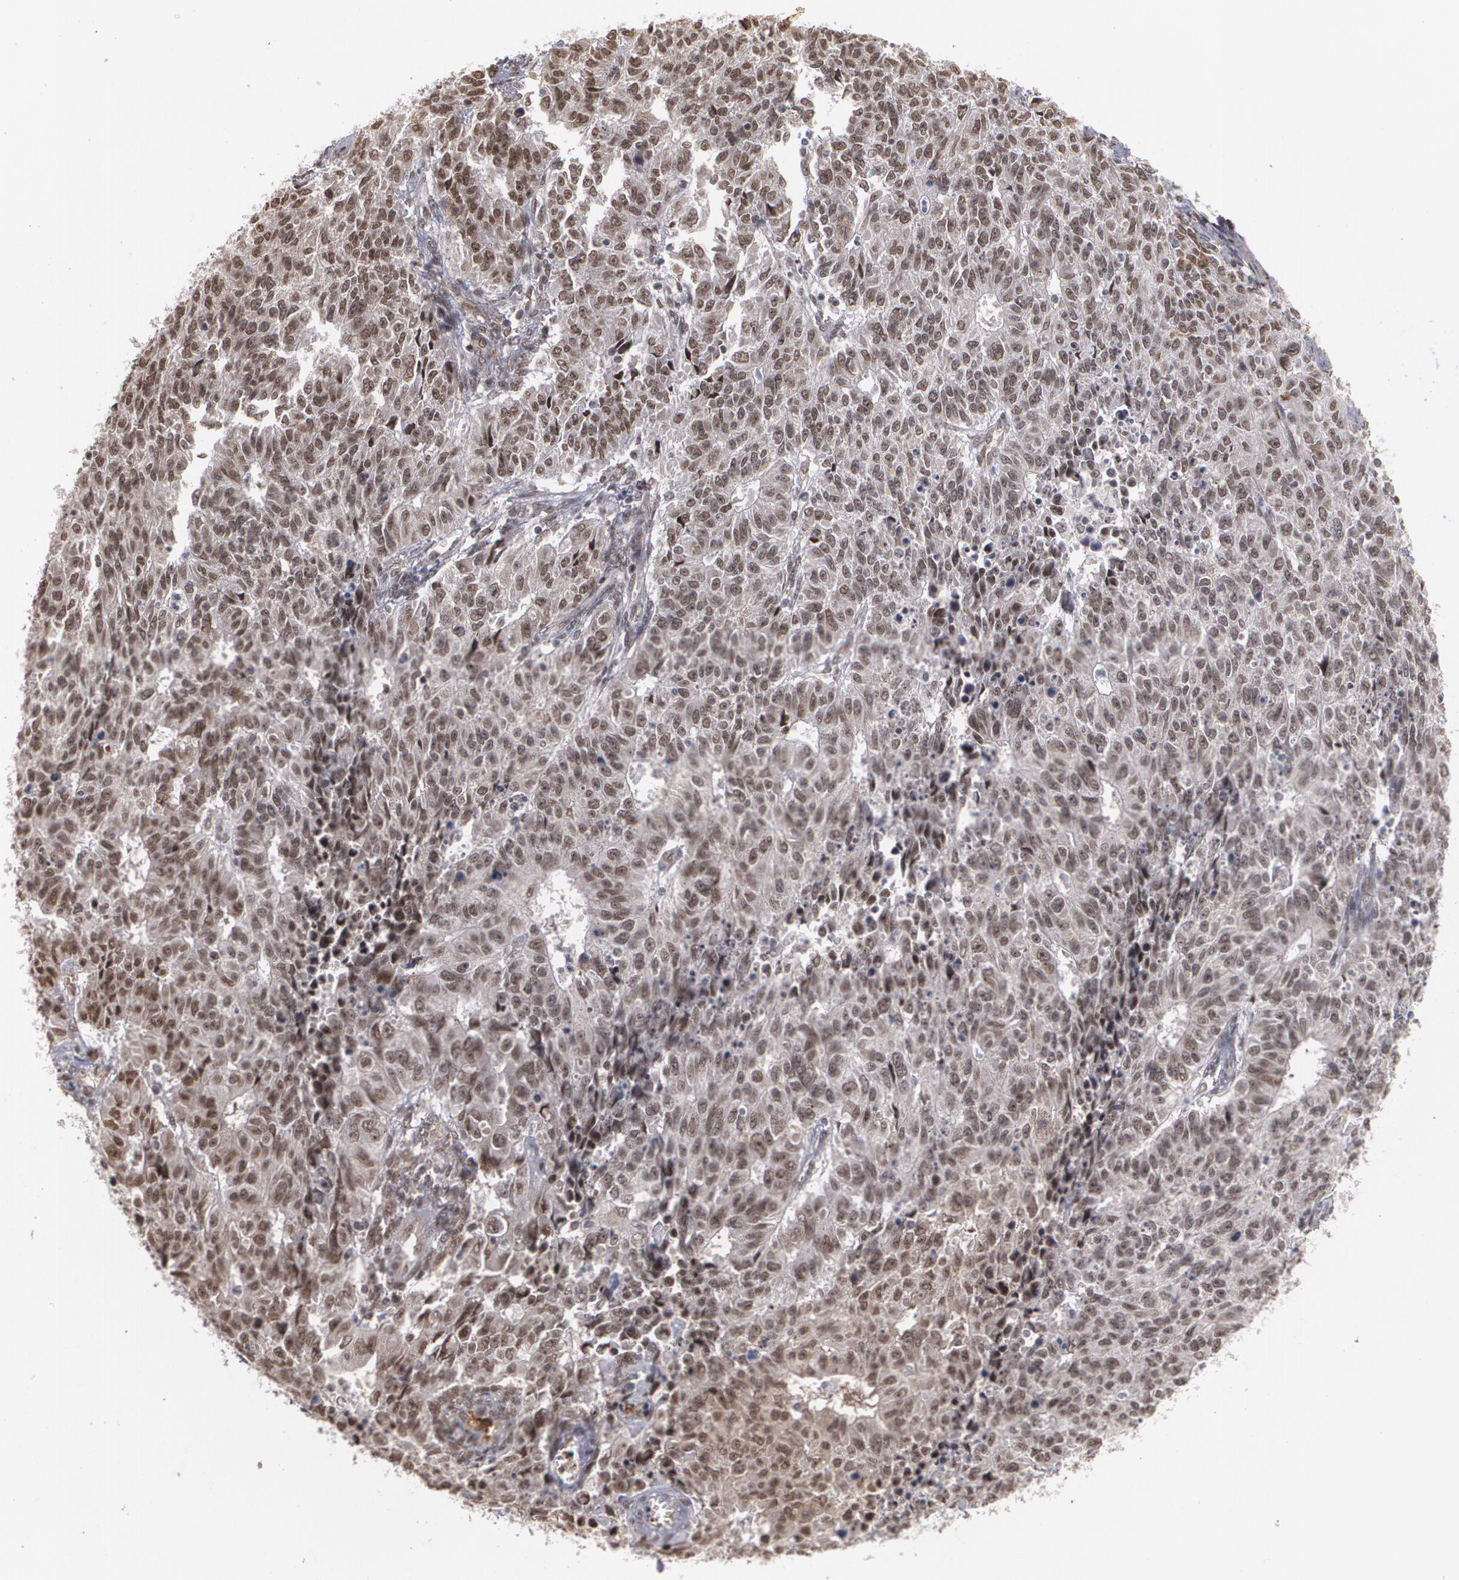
{"staining": {"intensity": "moderate", "quantity": ">75%", "location": "nuclear"}, "tissue": "endometrial cancer", "cell_type": "Tumor cells", "image_type": "cancer", "snomed": [{"axis": "morphology", "description": "Adenocarcinoma, NOS"}, {"axis": "topography", "description": "Endometrium"}], "caption": "Endometrial cancer stained with a protein marker displays moderate staining in tumor cells.", "gene": "ZNF75A", "patient": {"sex": "female", "age": 42}}